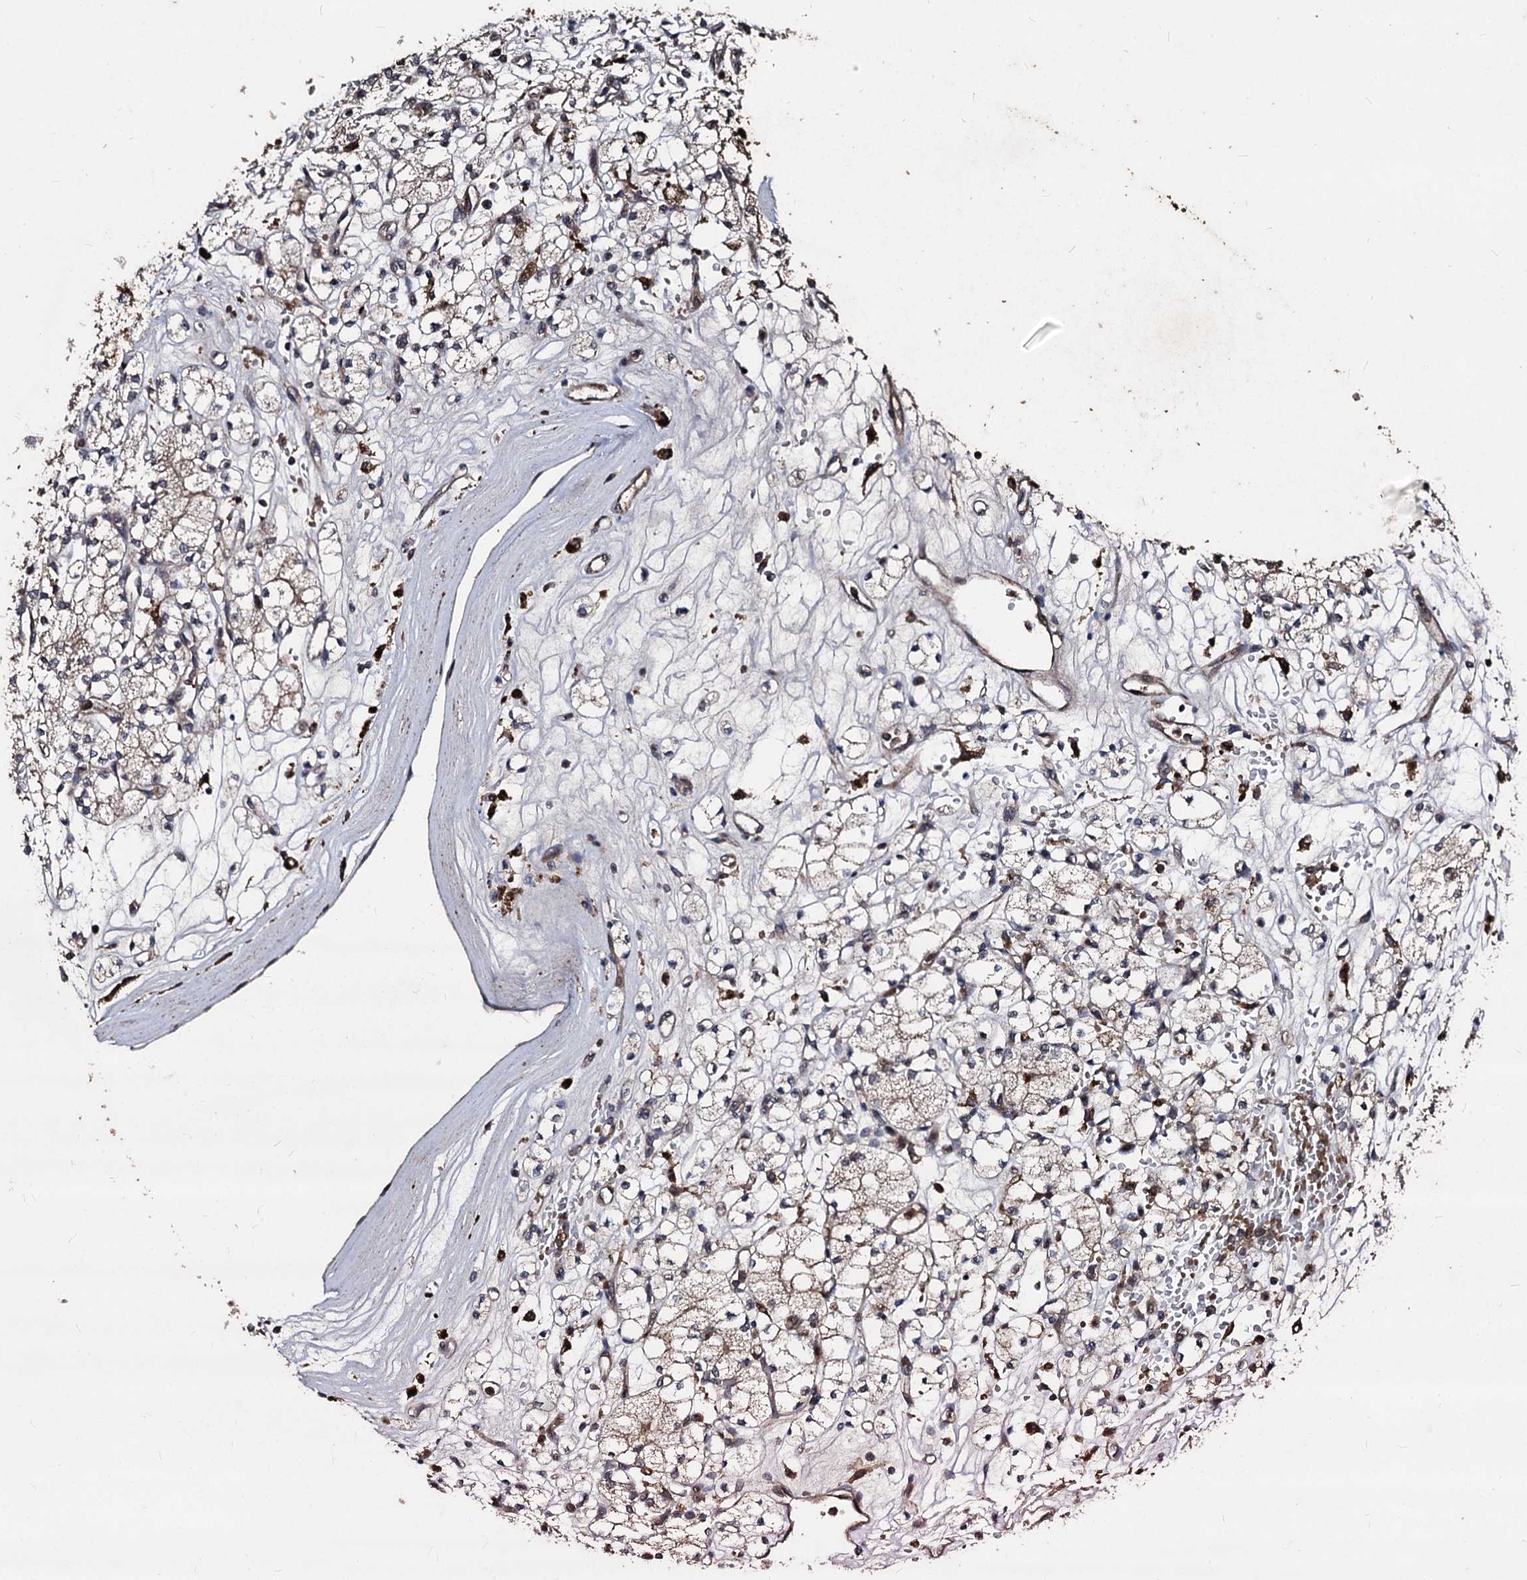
{"staining": {"intensity": "weak", "quantity": ">75%", "location": "cytoplasmic/membranous"}, "tissue": "renal cancer", "cell_type": "Tumor cells", "image_type": "cancer", "snomed": [{"axis": "morphology", "description": "Adenocarcinoma, NOS"}, {"axis": "topography", "description": "Kidney"}], "caption": "The histopathology image exhibits immunohistochemical staining of renal cancer. There is weak cytoplasmic/membranous positivity is present in approximately >75% of tumor cells.", "gene": "BCL2L2", "patient": {"sex": "male", "age": 77}}